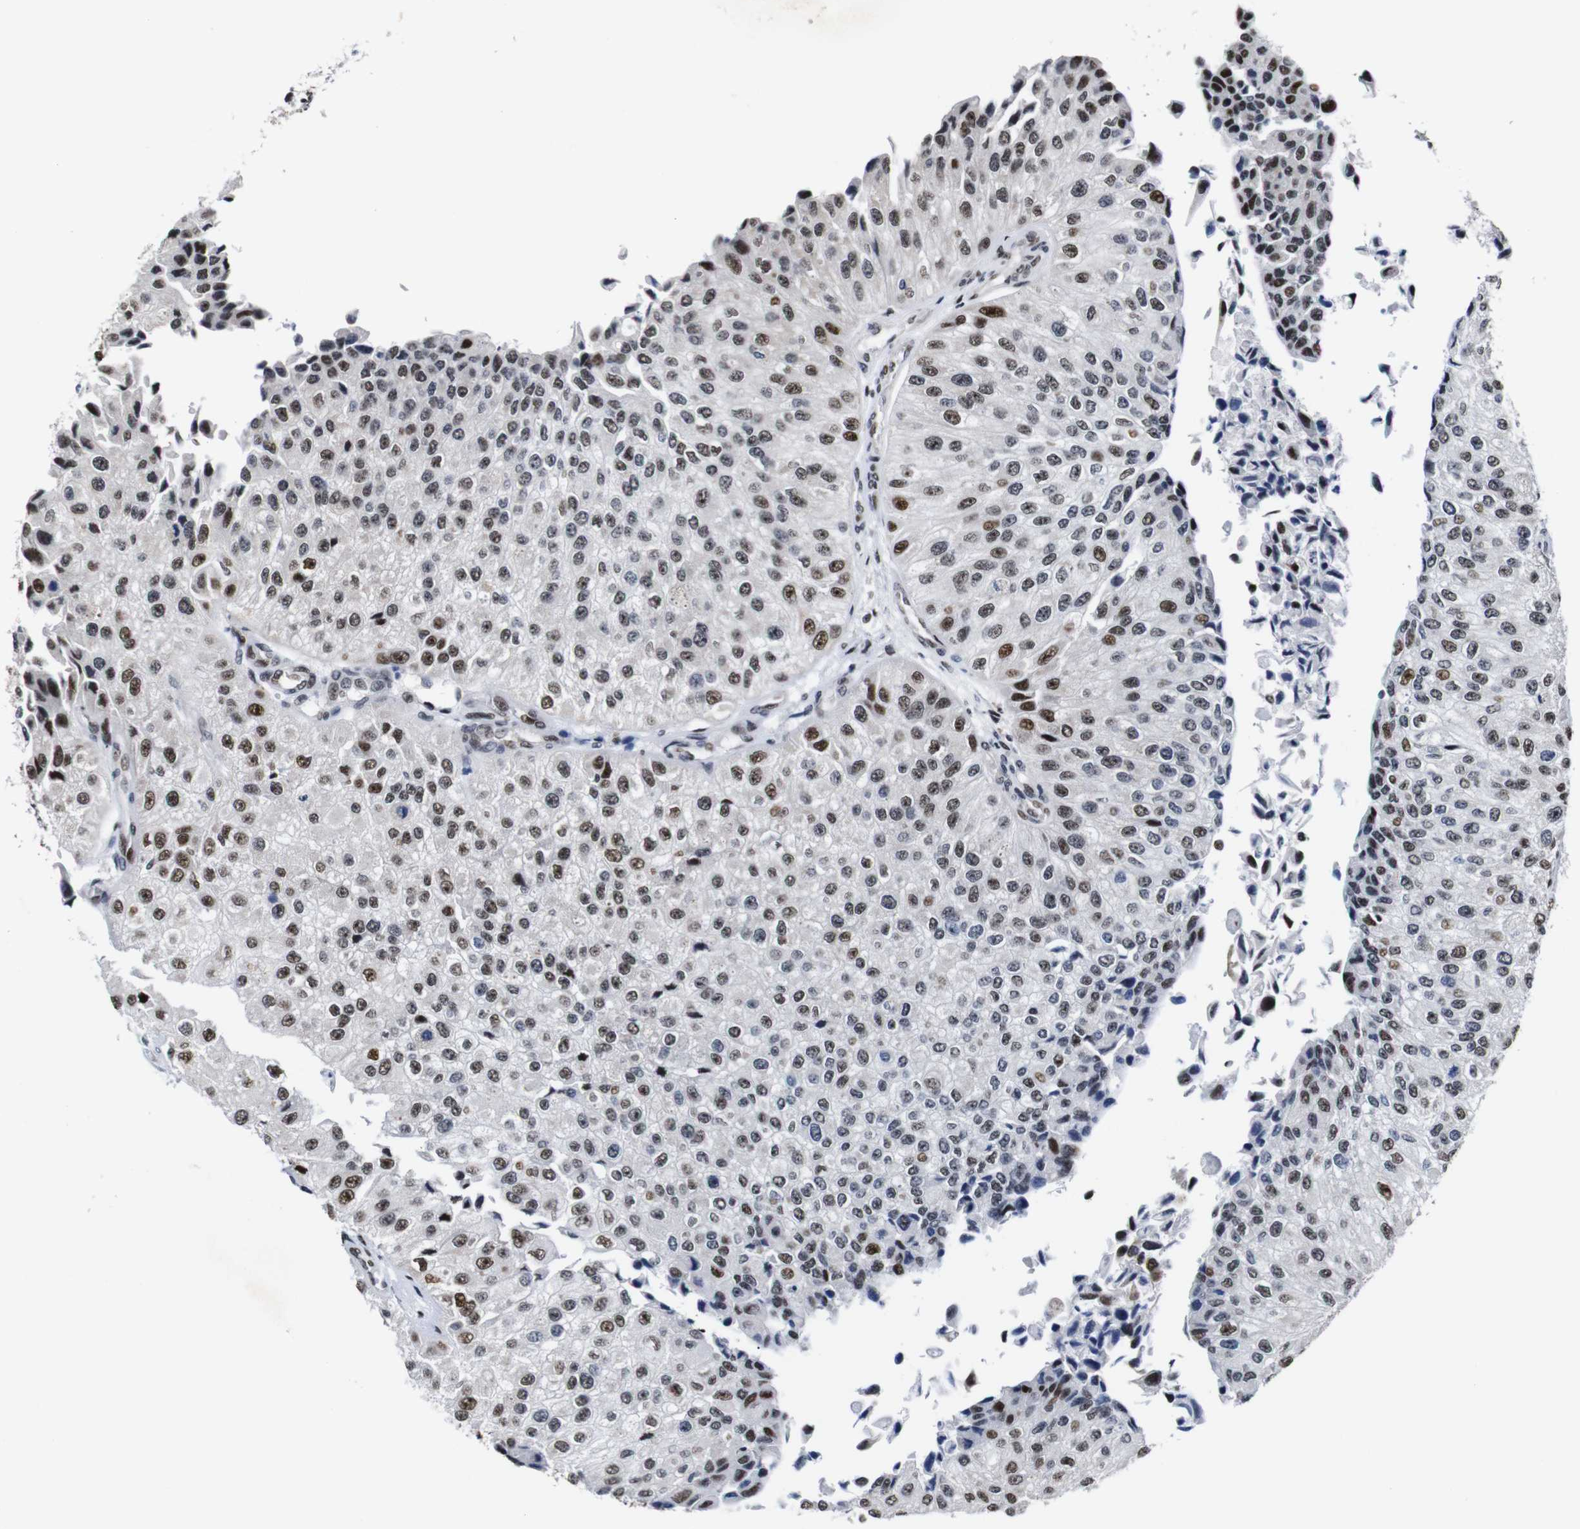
{"staining": {"intensity": "moderate", "quantity": ">75%", "location": "nuclear"}, "tissue": "urothelial cancer", "cell_type": "Tumor cells", "image_type": "cancer", "snomed": [{"axis": "morphology", "description": "Urothelial carcinoma, High grade"}, {"axis": "topography", "description": "Kidney"}, {"axis": "topography", "description": "Urinary bladder"}], "caption": "There is medium levels of moderate nuclear staining in tumor cells of urothelial carcinoma (high-grade), as demonstrated by immunohistochemical staining (brown color).", "gene": "GATA6", "patient": {"sex": "male", "age": 77}}